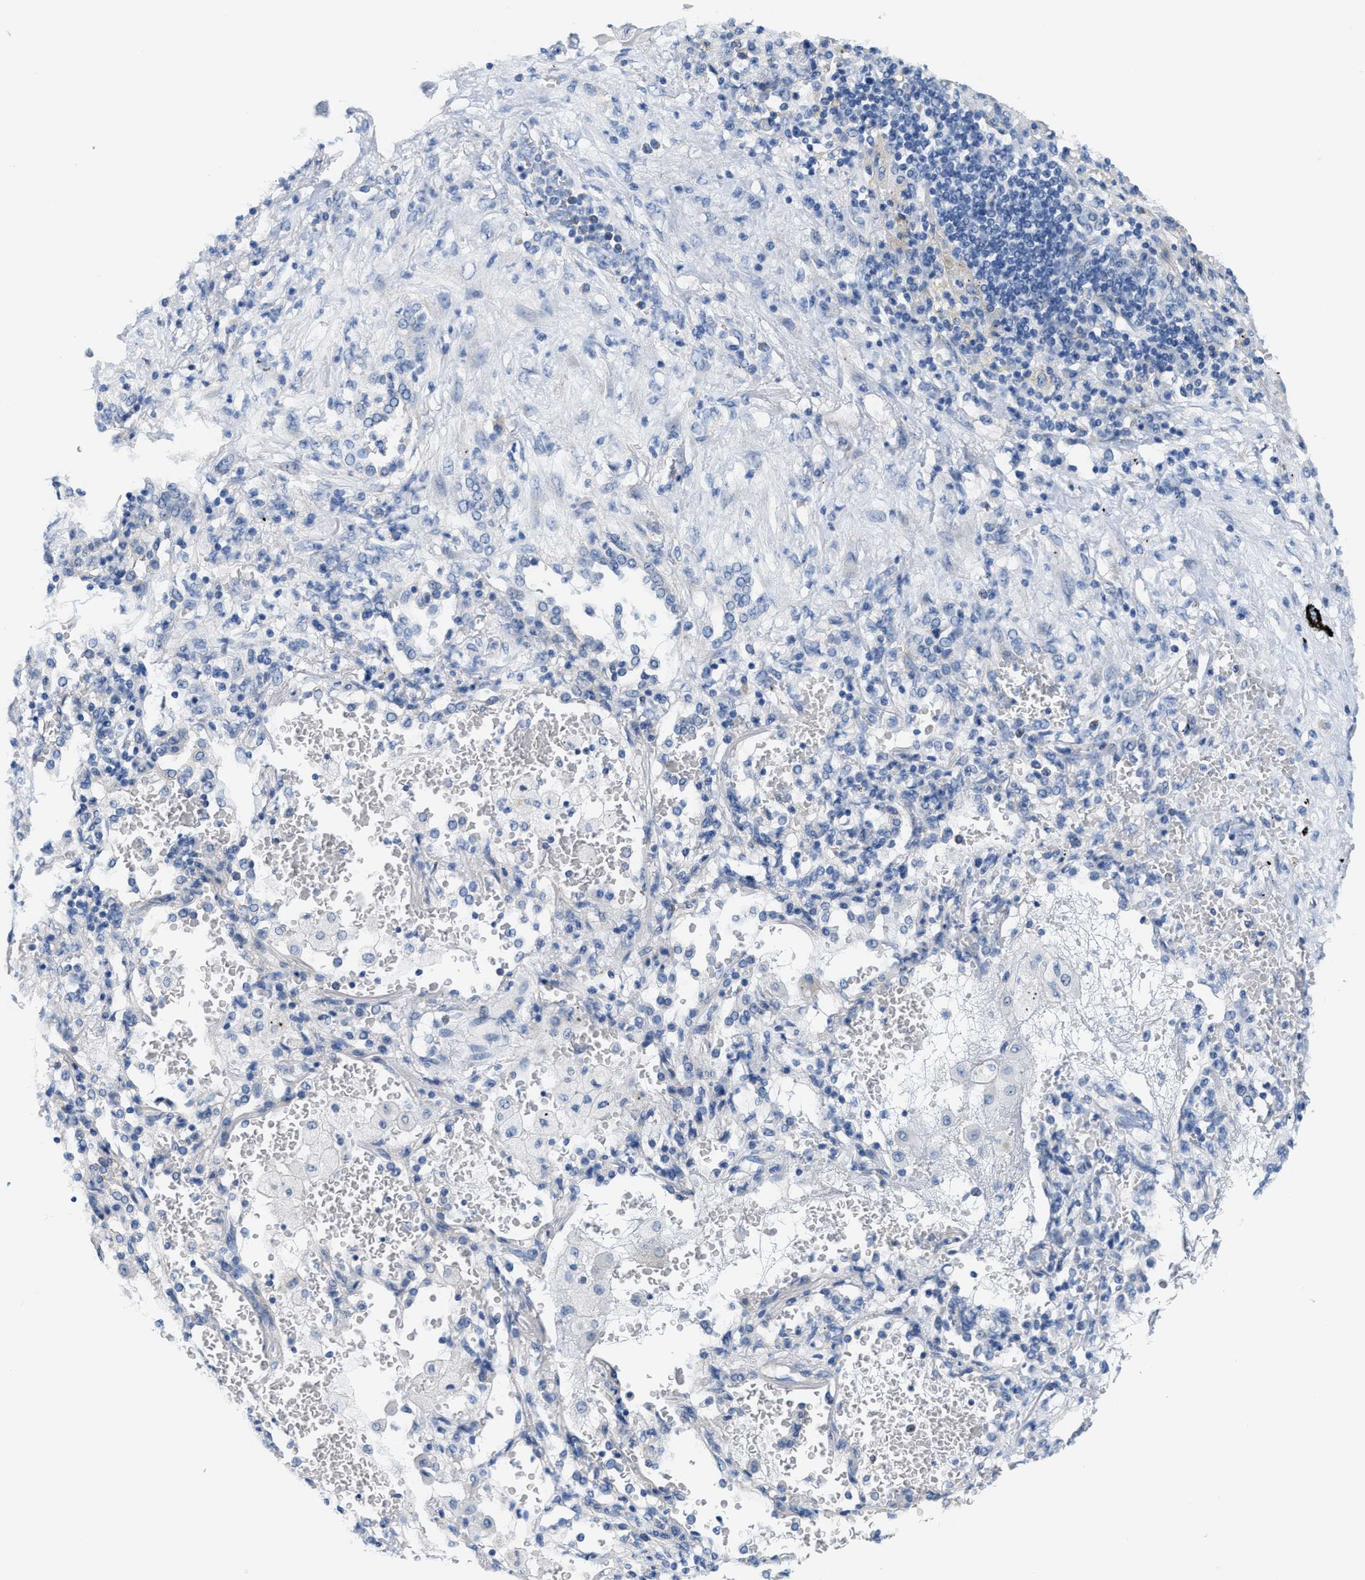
{"staining": {"intensity": "negative", "quantity": "none", "location": "none"}, "tissue": "lung cancer", "cell_type": "Tumor cells", "image_type": "cancer", "snomed": [{"axis": "morphology", "description": "Squamous cell carcinoma, NOS"}, {"axis": "topography", "description": "Lung"}], "caption": "This is a micrograph of immunohistochemistry staining of lung cancer (squamous cell carcinoma), which shows no expression in tumor cells.", "gene": "DSCAM", "patient": {"sex": "male", "age": 61}}